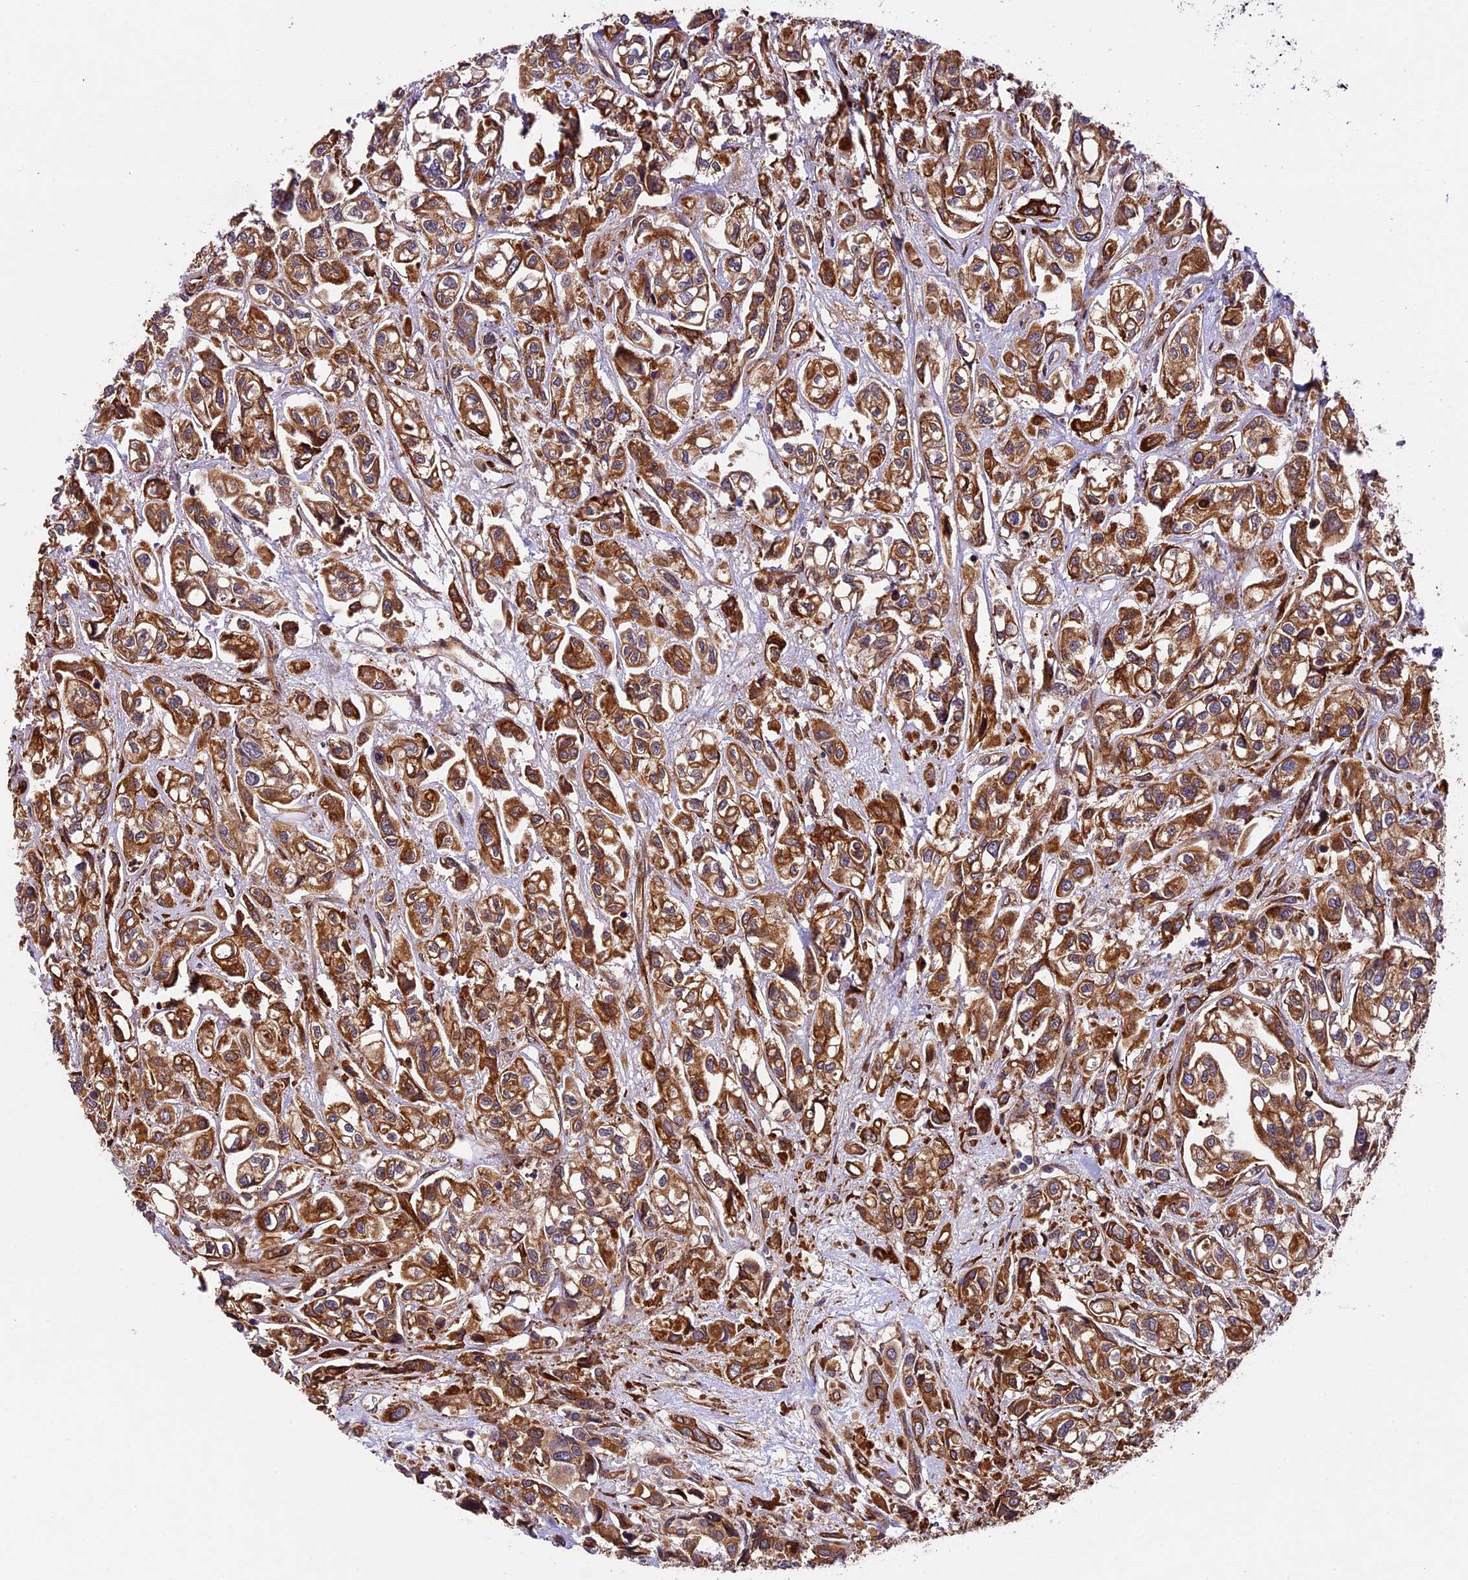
{"staining": {"intensity": "moderate", "quantity": ">75%", "location": "cytoplasmic/membranous"}, "tissue": "urothelial cancer", "cell_type": "Tumor cells", "image_type": "cancer", "snomed": [{"axis": "morphology", "description": "Urothelial carcinoma, High grade"}, {"axis": "topography", "description": "Urinary bladder"}], "caption": "Immunohistochemistry micrograph of human urothelial cancer stained for a protein (brown), which reveals medium levels of moderate cytoplasmic/membranous positivity in approximately >75% of tumor cells.", "gene": "LSM7", "patient": {"sex": "male", "age": 67}}